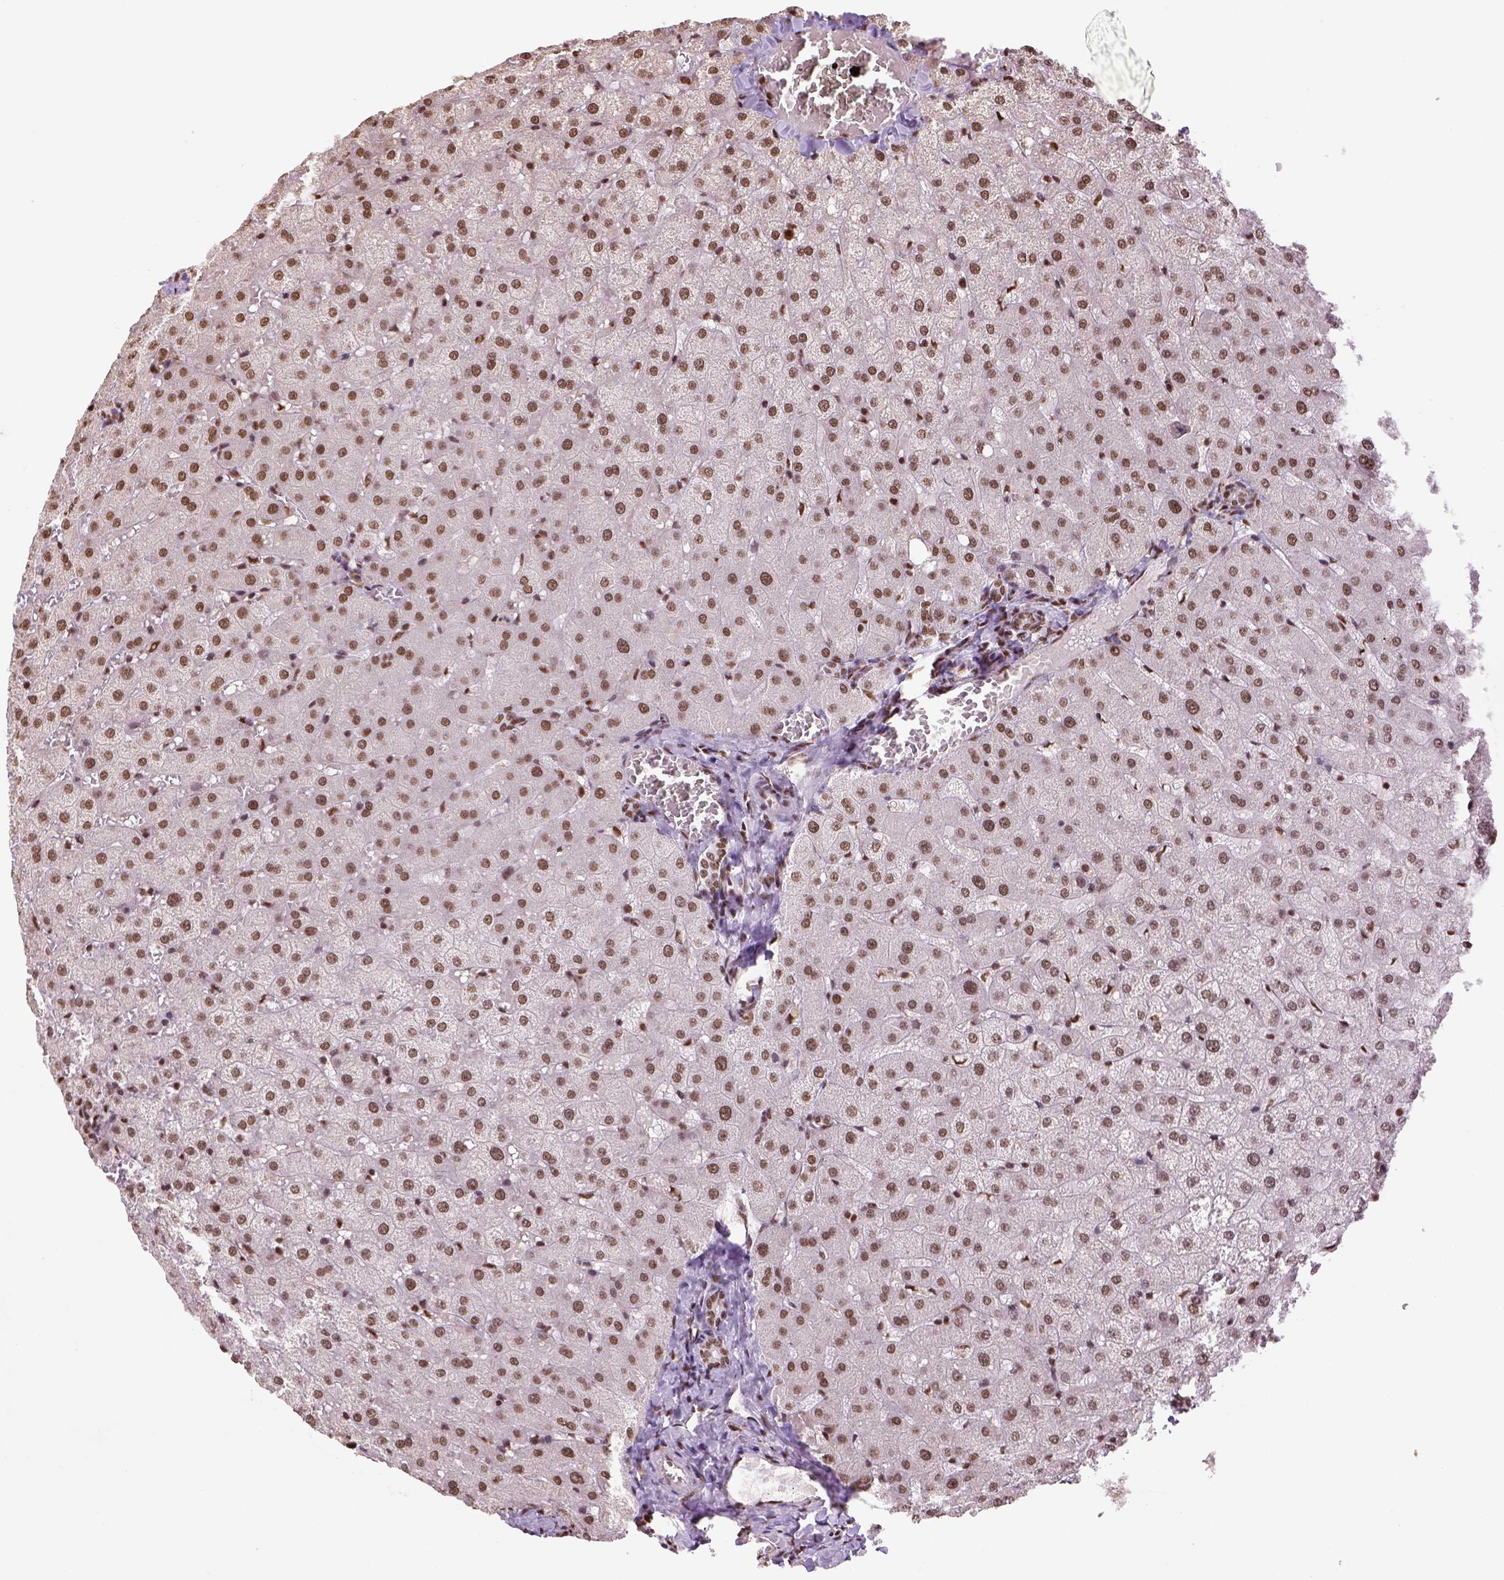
{"staining": {"intensity": "moderate", "quantity": ">75%", "location": "nuclear"}, "tissue": "liver", "cell_type": "Cholangiocytes", "image_type": "normal", "snomed": [{"axis": "morphology", "description": "Normal tissue, NOS"}, {"axis": "topography", "description": "Liver"}], "caption": "DAB (3,3'-diaminobenzidine) immunohistochemical staining of normal human liver displays moderate nuclear protein expression in about >75% of cholangiocytes. The staining was performed using DAB (3,3'-diaminobenzidine), with brown indicating positive protein expression. Nuclei are stained blue with hematoxylin.", "gene": "CCAR1", "patient": {"sex": "female", "age": 50}}